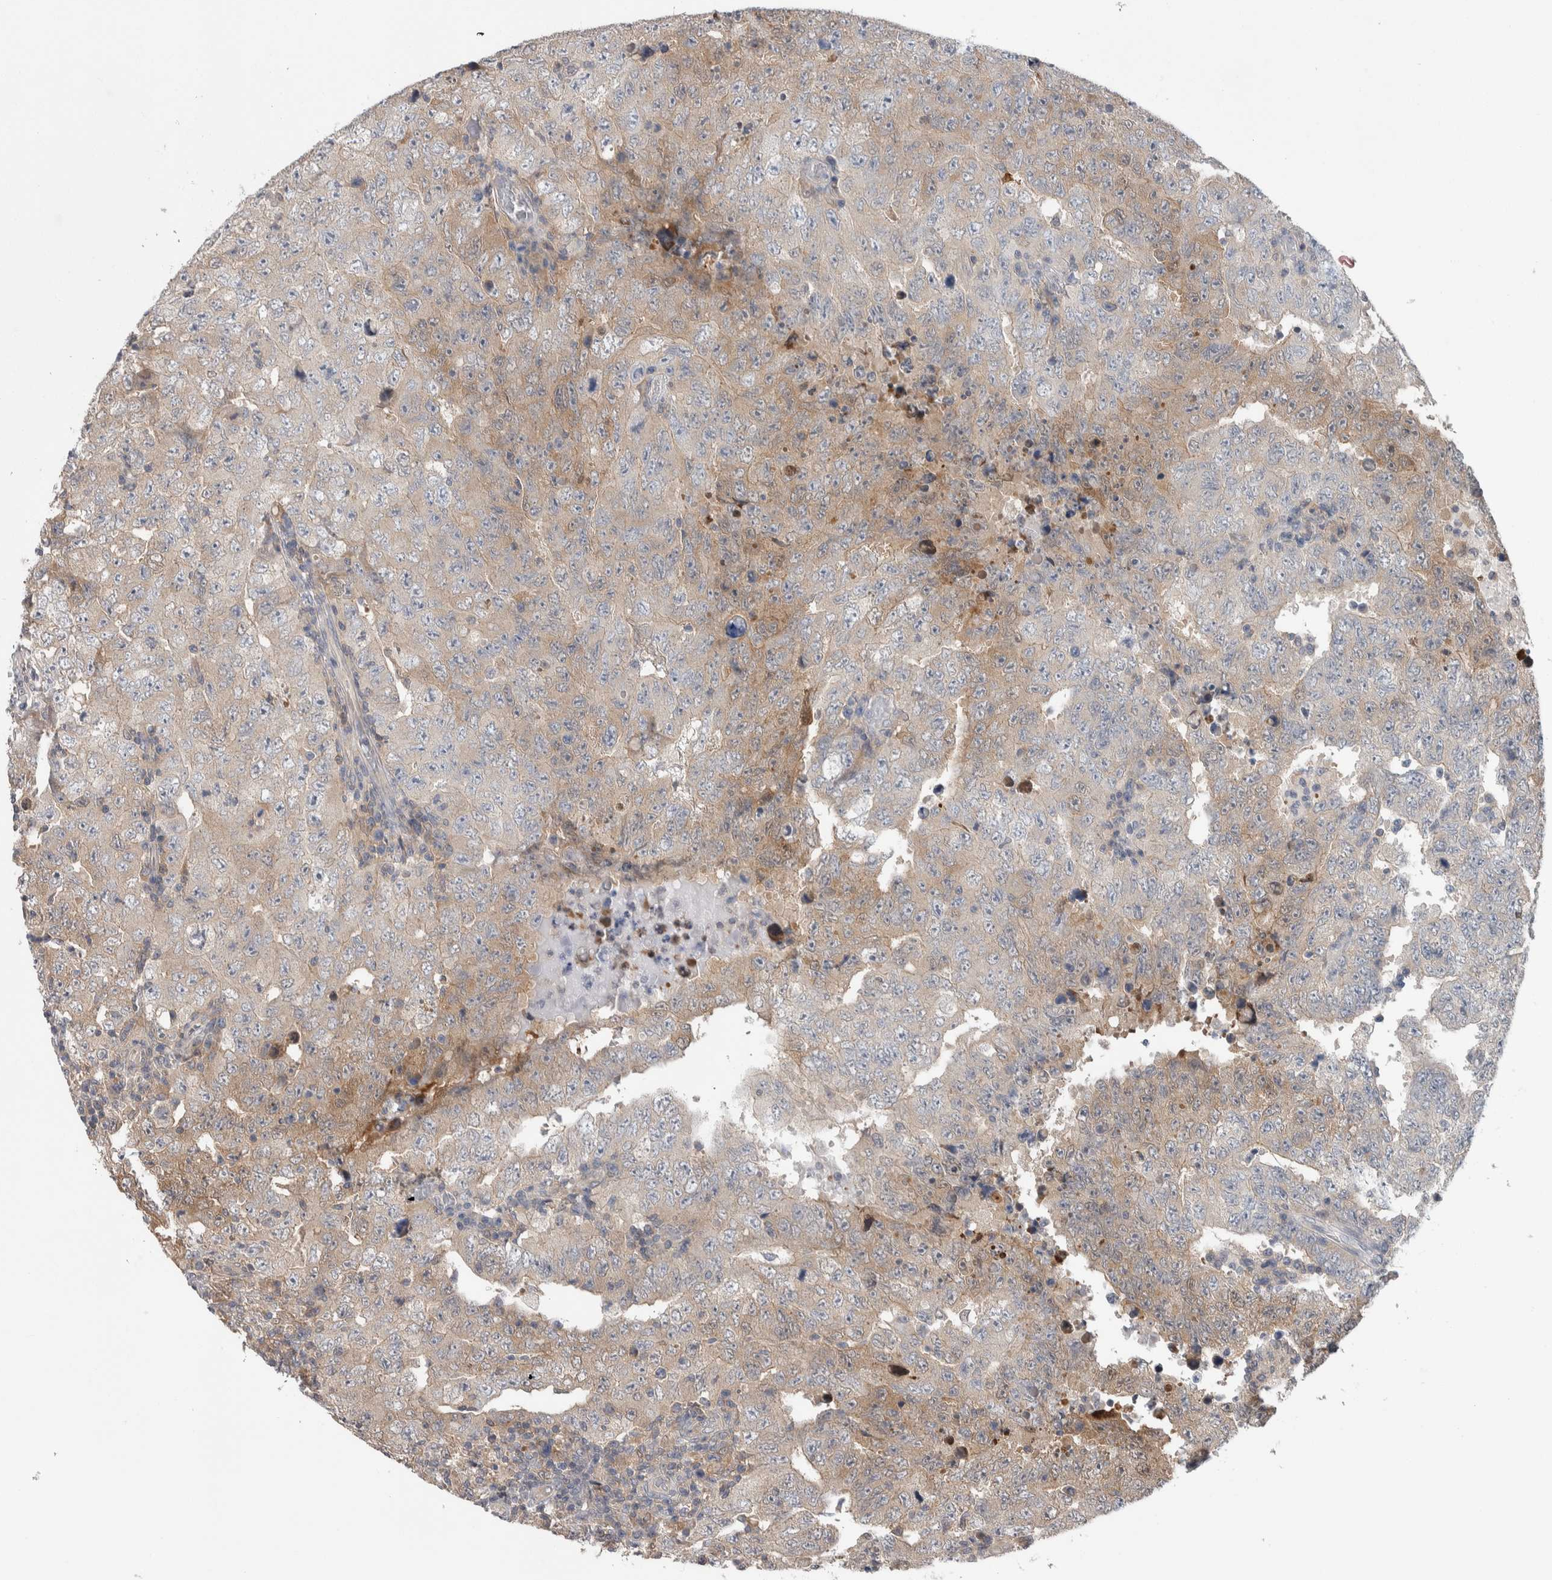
{"staining": {"intensity": "weak", "quantity": ">75%", "location": "cytoplasmic/membranous"}, "tissue": "testis cancer", "cell_type": "Tumor cells", "image_type": "cancer", "snomed": [{"axis": "morphology", "description": "Carcinoma, Embryonal, NOS"}, {"axis": "topography", "description": "Testis"}], "caption": "Embryonal carcinoma (testis) stained for a protein (brown) displays weak cytoplasmic/membranous positive expression in about >75% of tumor cells.", "gene": "HTATIP2", "patient": {"sex": "male", "age": 26}}